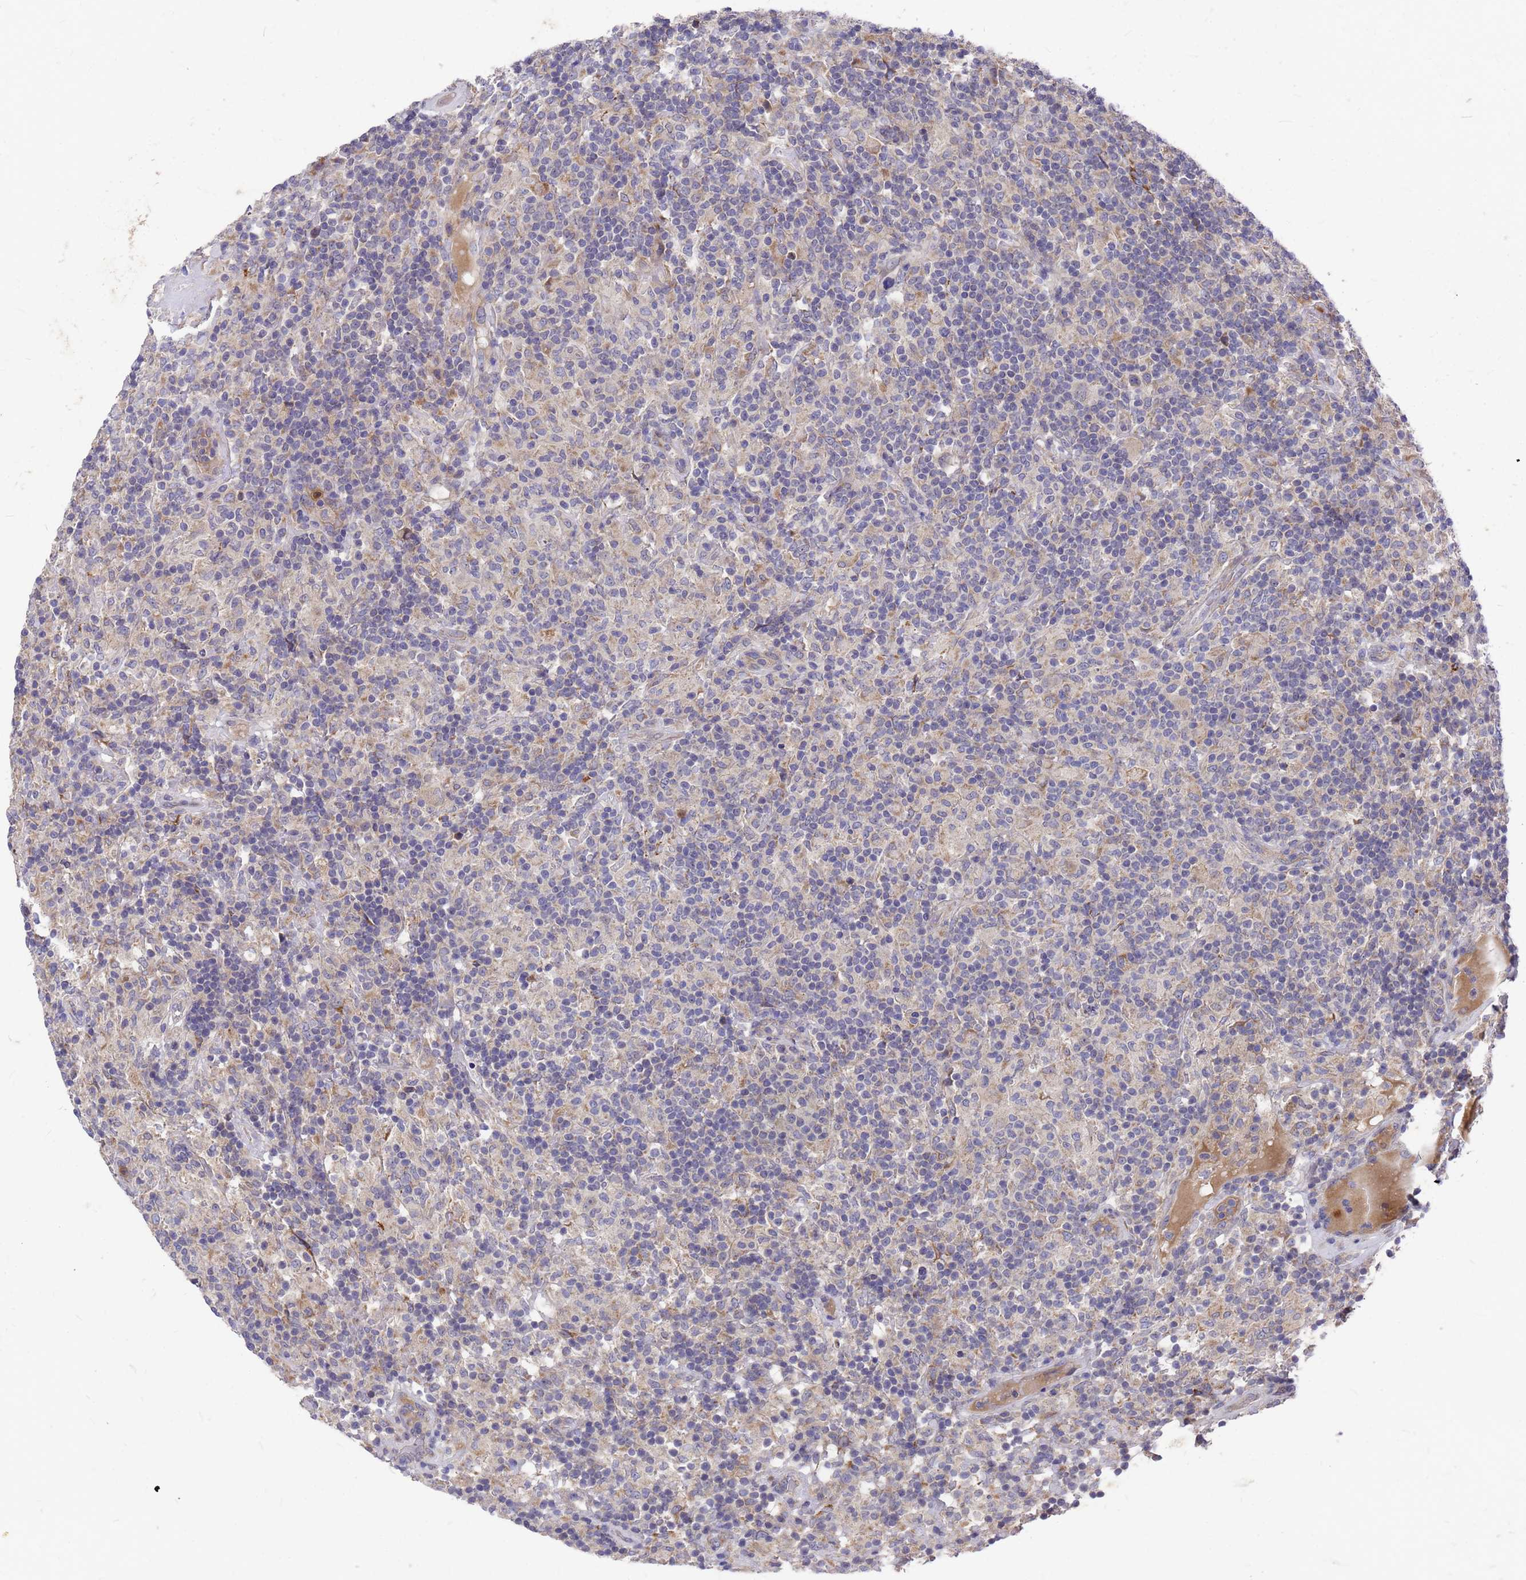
{"staining": {"intensity": "negative", "quantity": "none", "location": "none"}, "tissue": "lymphoma", "cell_type": "Tumor cells", "image_type": "cancer", "snomed": [{"axis": "morphology", "description": "Hodgkin's disease, NOS"}, {"axis": "topography", "description": "Lymph node"}], "caption": "Tumor cells are negative for brown protein staining in lymphoma. (DAB (3,3'-diaminobenzidine) immunohistochemistry (IHC) visualized using brightfield microscopy, high magnification).", "gene": "ZNF717", "patient": {"sex": "male", "age": 70}}